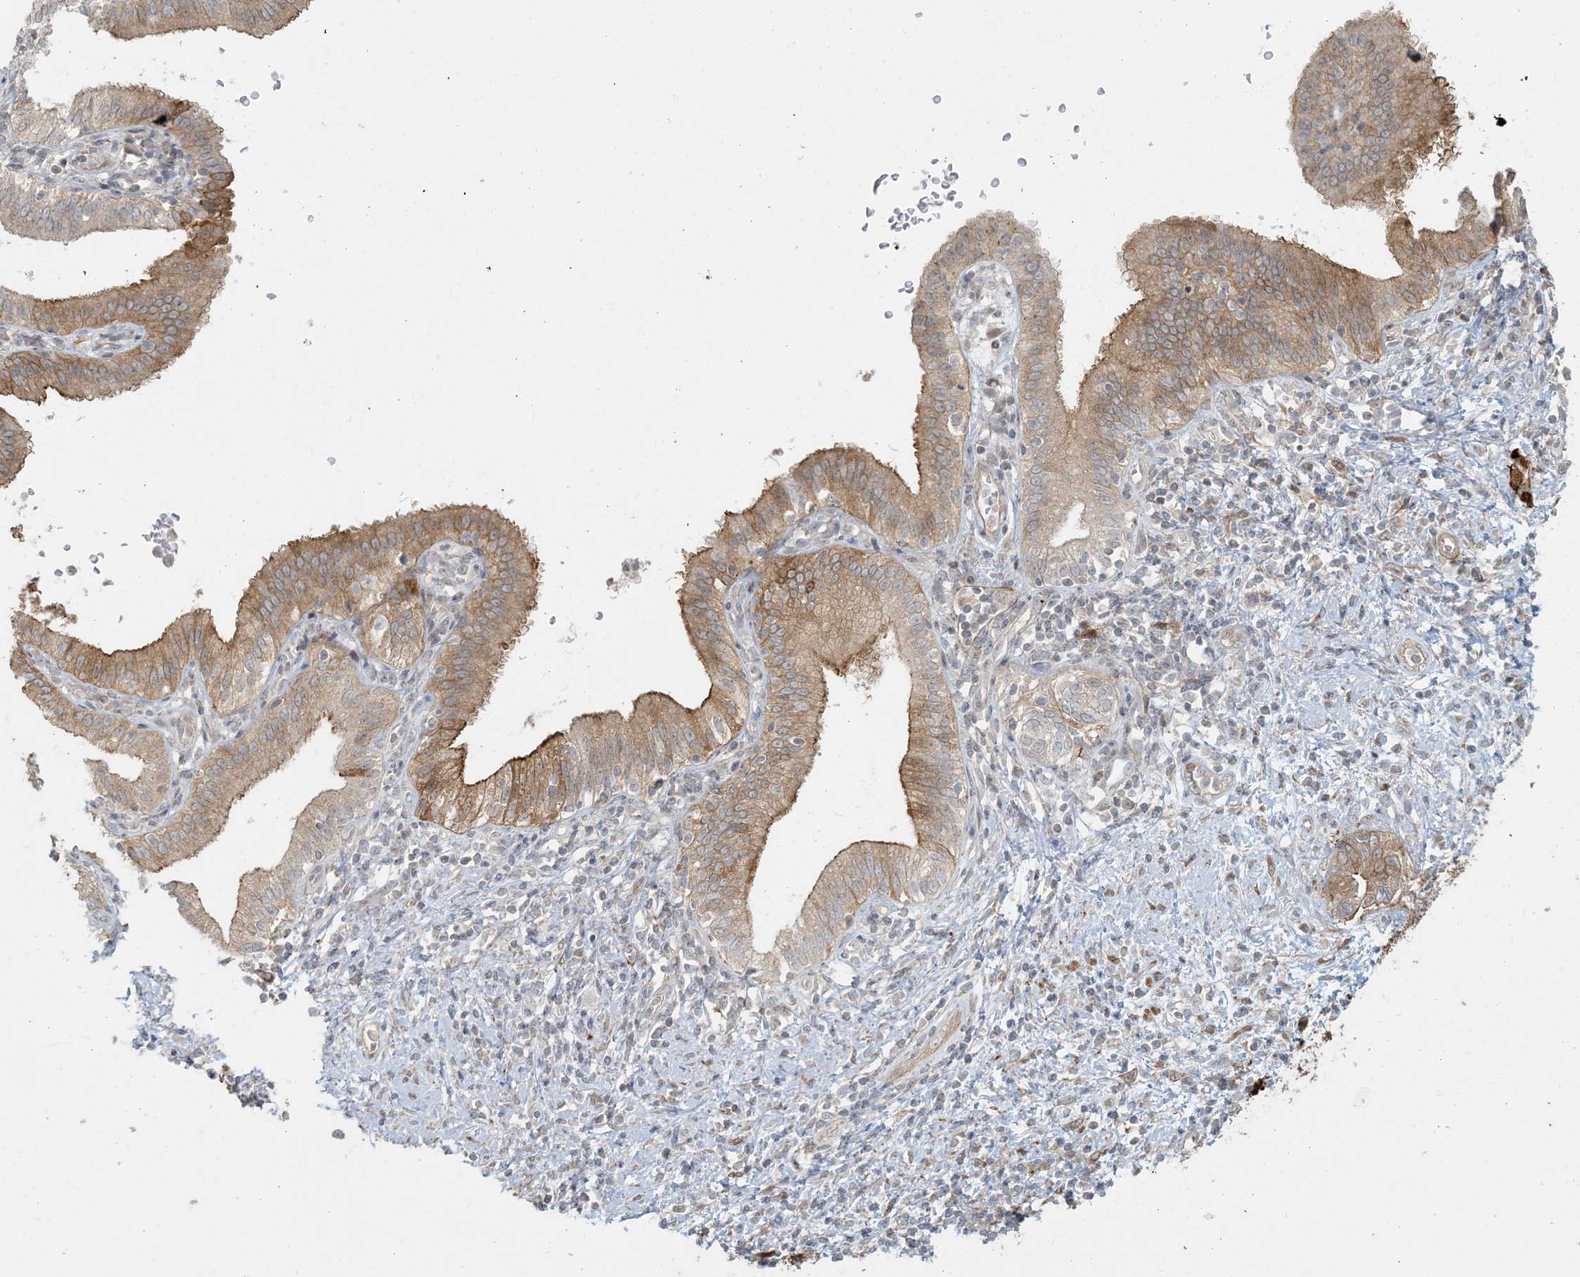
{"staining": {"intensity": "strong", "quantity": "25%-75%", "location": "cytoplasmic/membranous"}, "tissue": "pancreatic cancer", "cell_type": "Tumor cells", "image_type": "cancer", "snomed": [{"axis": "morphology", "description": "Adenocarcinoma, NOS"}, {"axis": "topography", "description": "Pancreas"}], "caption": "Pancreatic cancer stained for a protein exhibits strong cytoplasmic/membranous positivity in tumor cells.", "gene": "BCORL1", "patient": {"sex": "female", "age": 73}}